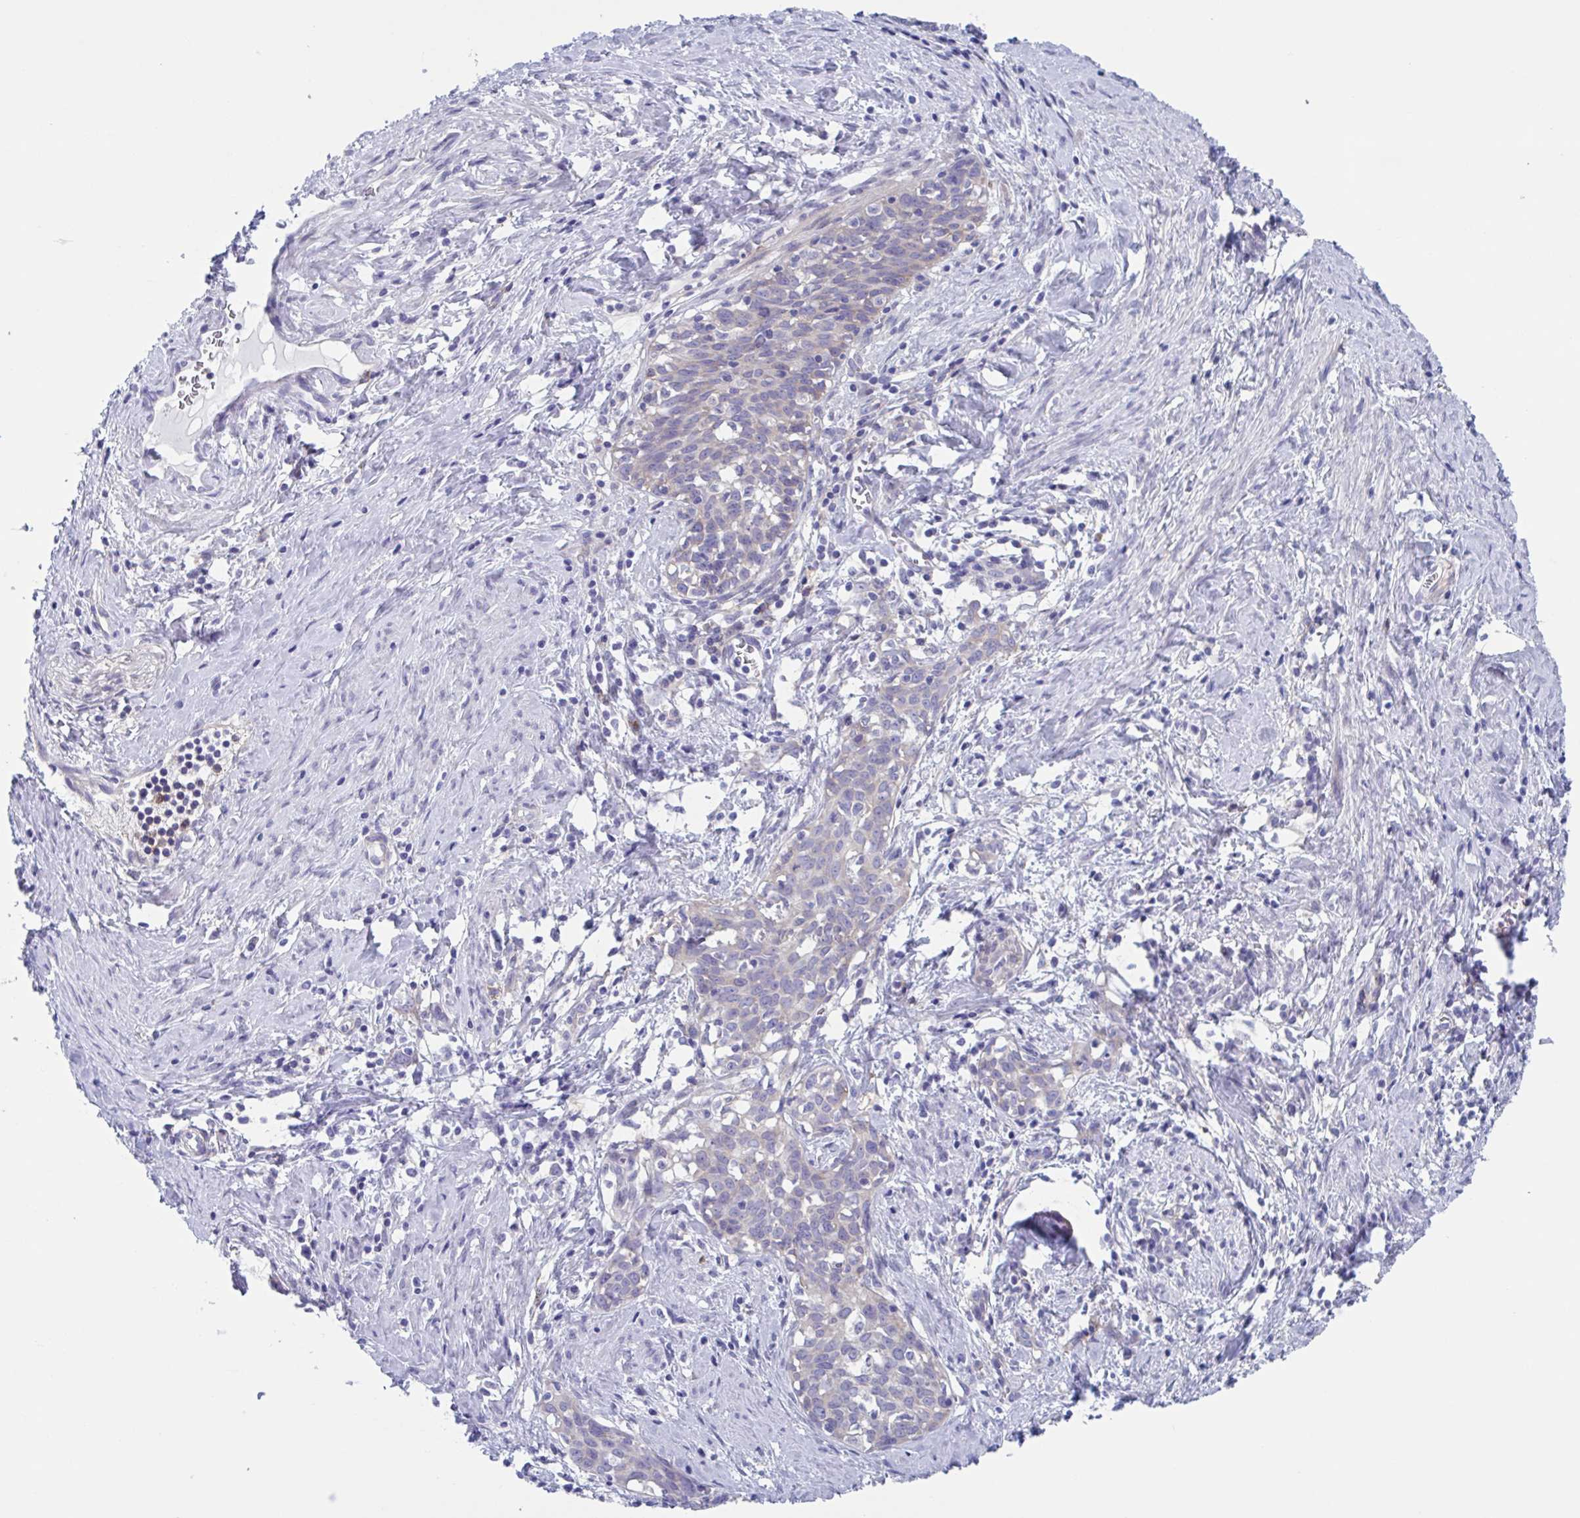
{"staining": {"intensity": "negative", "quantity": "none", "location": "none"}, "tissue": "cervical cancer", "cell_type": "Tumor cells", "image_type": "cancer", "snomed": [{"axis": "morphology", "description": "Squamous cell carcinoma, NOS"}, {"axis": "topography", "description": "Cervix"}], "caption": "This photomicrograph is of cervical cancer (squamous cell carcinoma) stained with immunohistochemistry to label a protein in brown with the nuclei are counter-stained blue. There is no staining in tumor cells. (Stains: DAB (3,3'-diaminobenzidine) immunohistochemistry (IHC) with hematoxylin counter stain, Microscopy: brightfield microscopy at high magnification).", "gene": "LPIN3", "patient": {"sex": "female", "age": 52}}